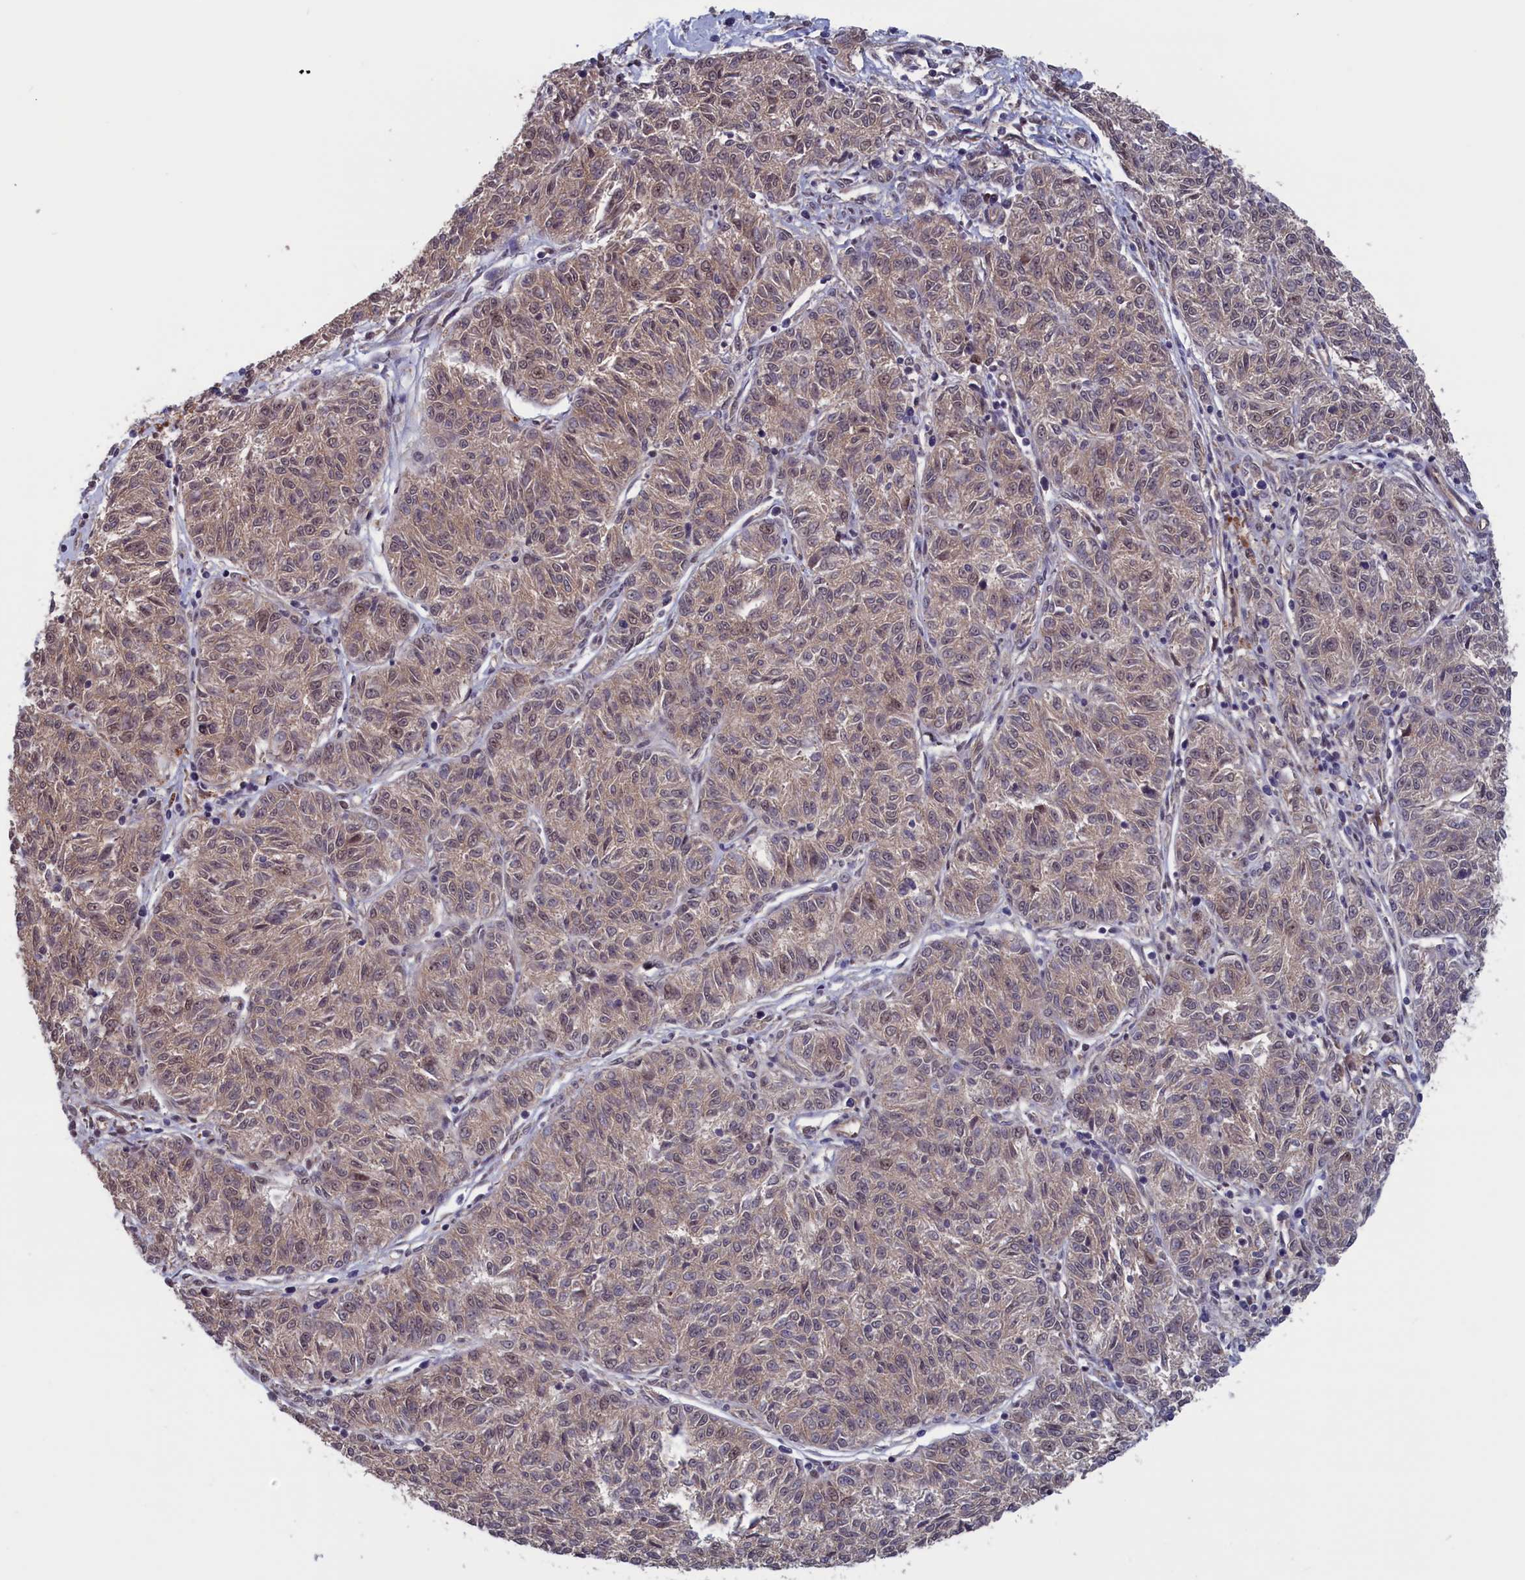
{"staining": {"intensity": "weak", "quantity": "<25%", "location": "cytoplasmic/membranous,nuclear"}, "tissue": "melanoma", "cell_type": "Tumor cells", "image_type": "cancer", "snomed": [{"axis": "morphology", "description": "Malignant melanoma, NOS"}, {"axis": "topography", "description": "Skin"}], "caption": "Tumor cells are negative for protein expression in human malignant melanoma.", "gene": "PLP2", "patient": {"sex": "female", "age": 72}}